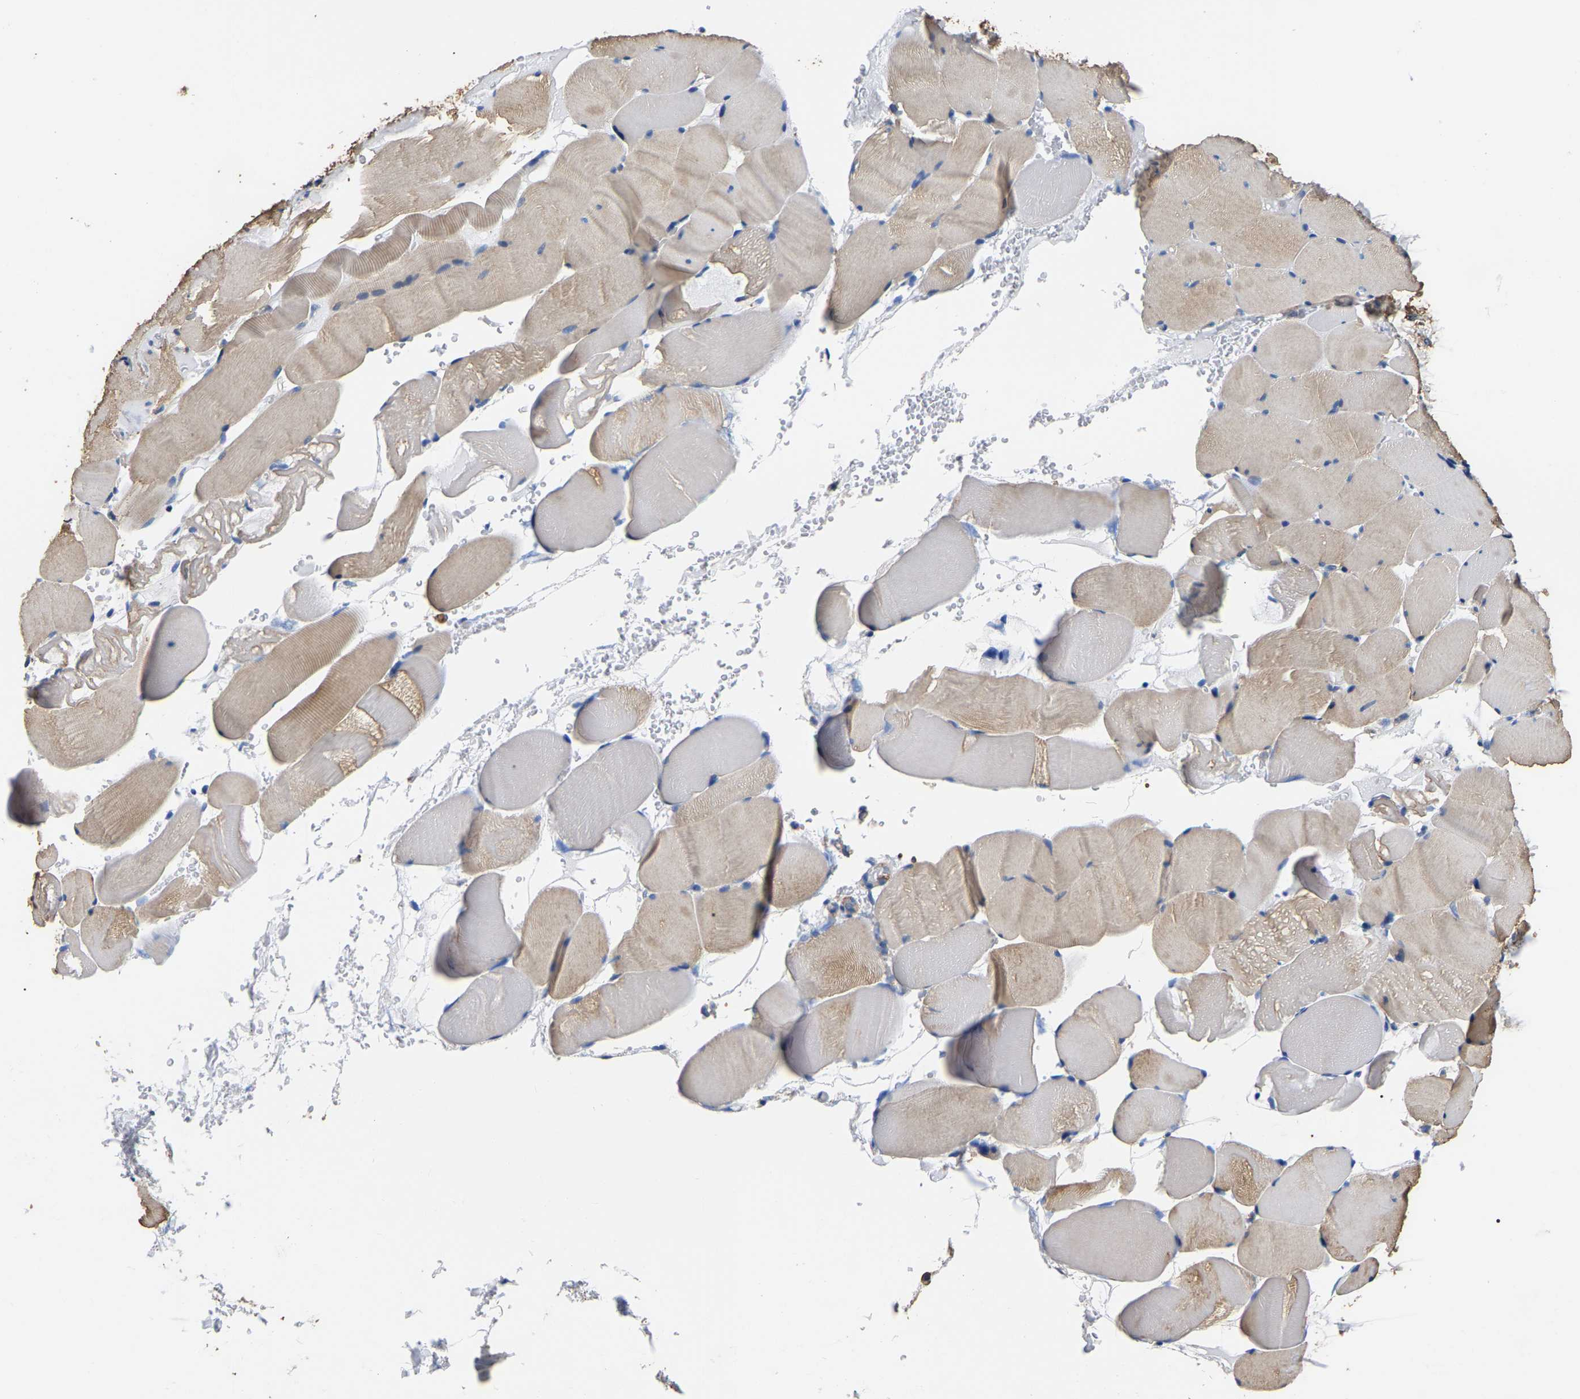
{"staining": {"intensity": "moderate", "quantity": ">75%", "location": "cytoplasmic/membranous"}, "tissue": "skeletal muscle", "cell_type": "Myocytes", "image_type": "normal", "snomed": [{"axis": "morphology", "description": "Normal tissue, NOS"}, {"axis": "topography", "description": "Skeletal muscle"}], "caption": "Skeletal muscle stained with a protein marker reveals moderate staining in myocytes.", "gene": "ARMT1", "patient": {"sex": "male", "age": 62}}